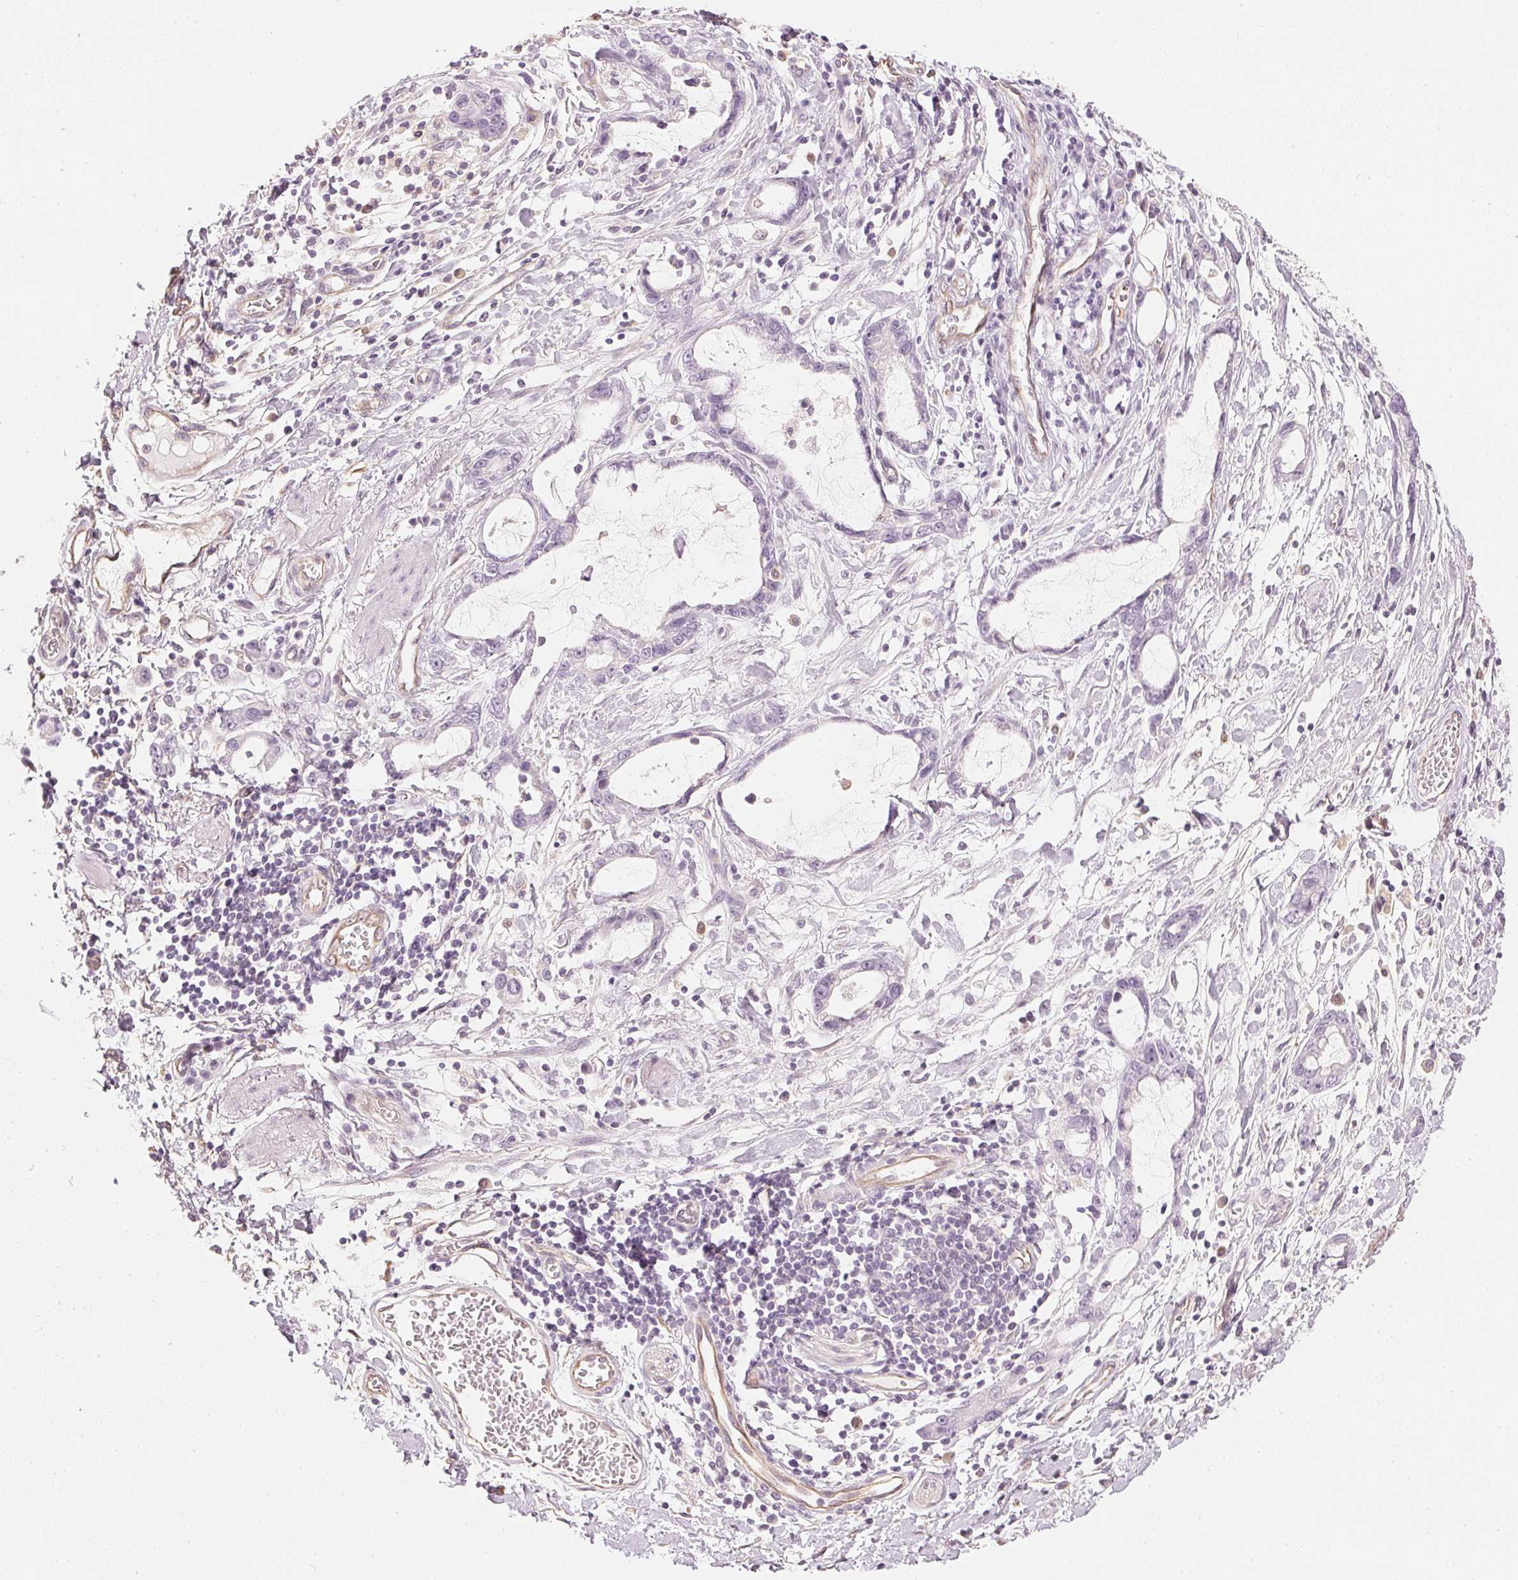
{"staining": {"intensity": "negative", "quantity": "none", "location": "none"}, "tissue": "stomach cancer", "cell_type": "Tumor cells", "image_type": "cancer", "snomed": [{"axis": "morphology", "description": "Adenocarcinoma, NOS"}, {"axis": "topography", "description": "Stomach"}], "caption": "High power microscopy photomicrograph of an immunohistochemistry (IHC) histopathology image of stomach cancer, revealing no significant expression in tumor cells.", "gene": "APLP1", "patient": {"sex": "male", "age": 55}}